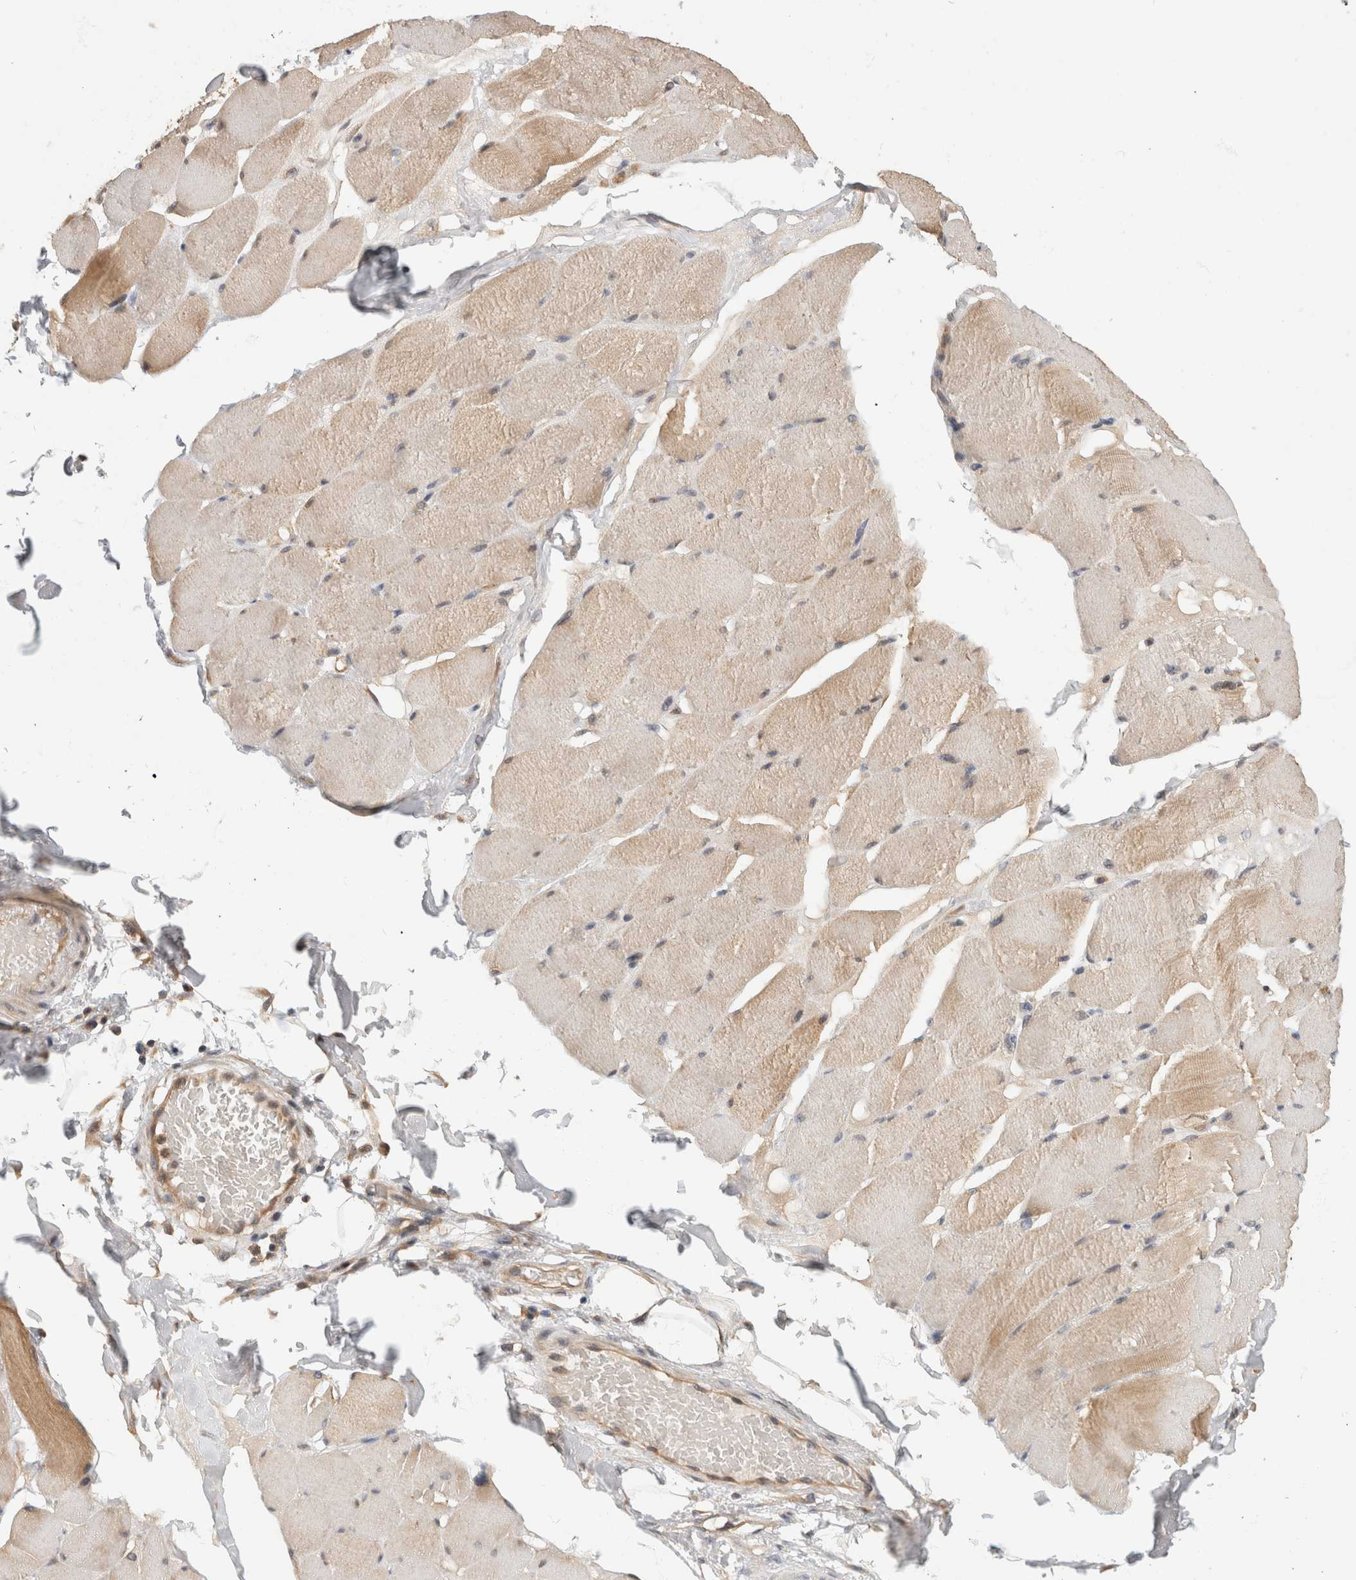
{"staining": {"intensity": "moderate", "quantity": "<25%", "location": "cytoplasmic/membranous"}, "tissue": "skeletal muscle", "cell_type": "Myocytes", "image_type": "normal", "snomed": [{"axis": "morphology", "description": "Normal tissue, NOS"}, {"axis": "topography", "description": "Skin"}, {"axis": "topography", "description": "Skeletal muscle"}], "caption": "An image of skeletal muscle stained for a protein reveals moderate cytoplasmic/membranous brown staining in myocytes. Using DAB (3,3'-diaminobenzidine) (brown) and hematoxylin (blue) stains, captured at high magnification using brightfield microscopy.", "gene": "PGM1", "patient": {"sex": "male", "age": 83}}